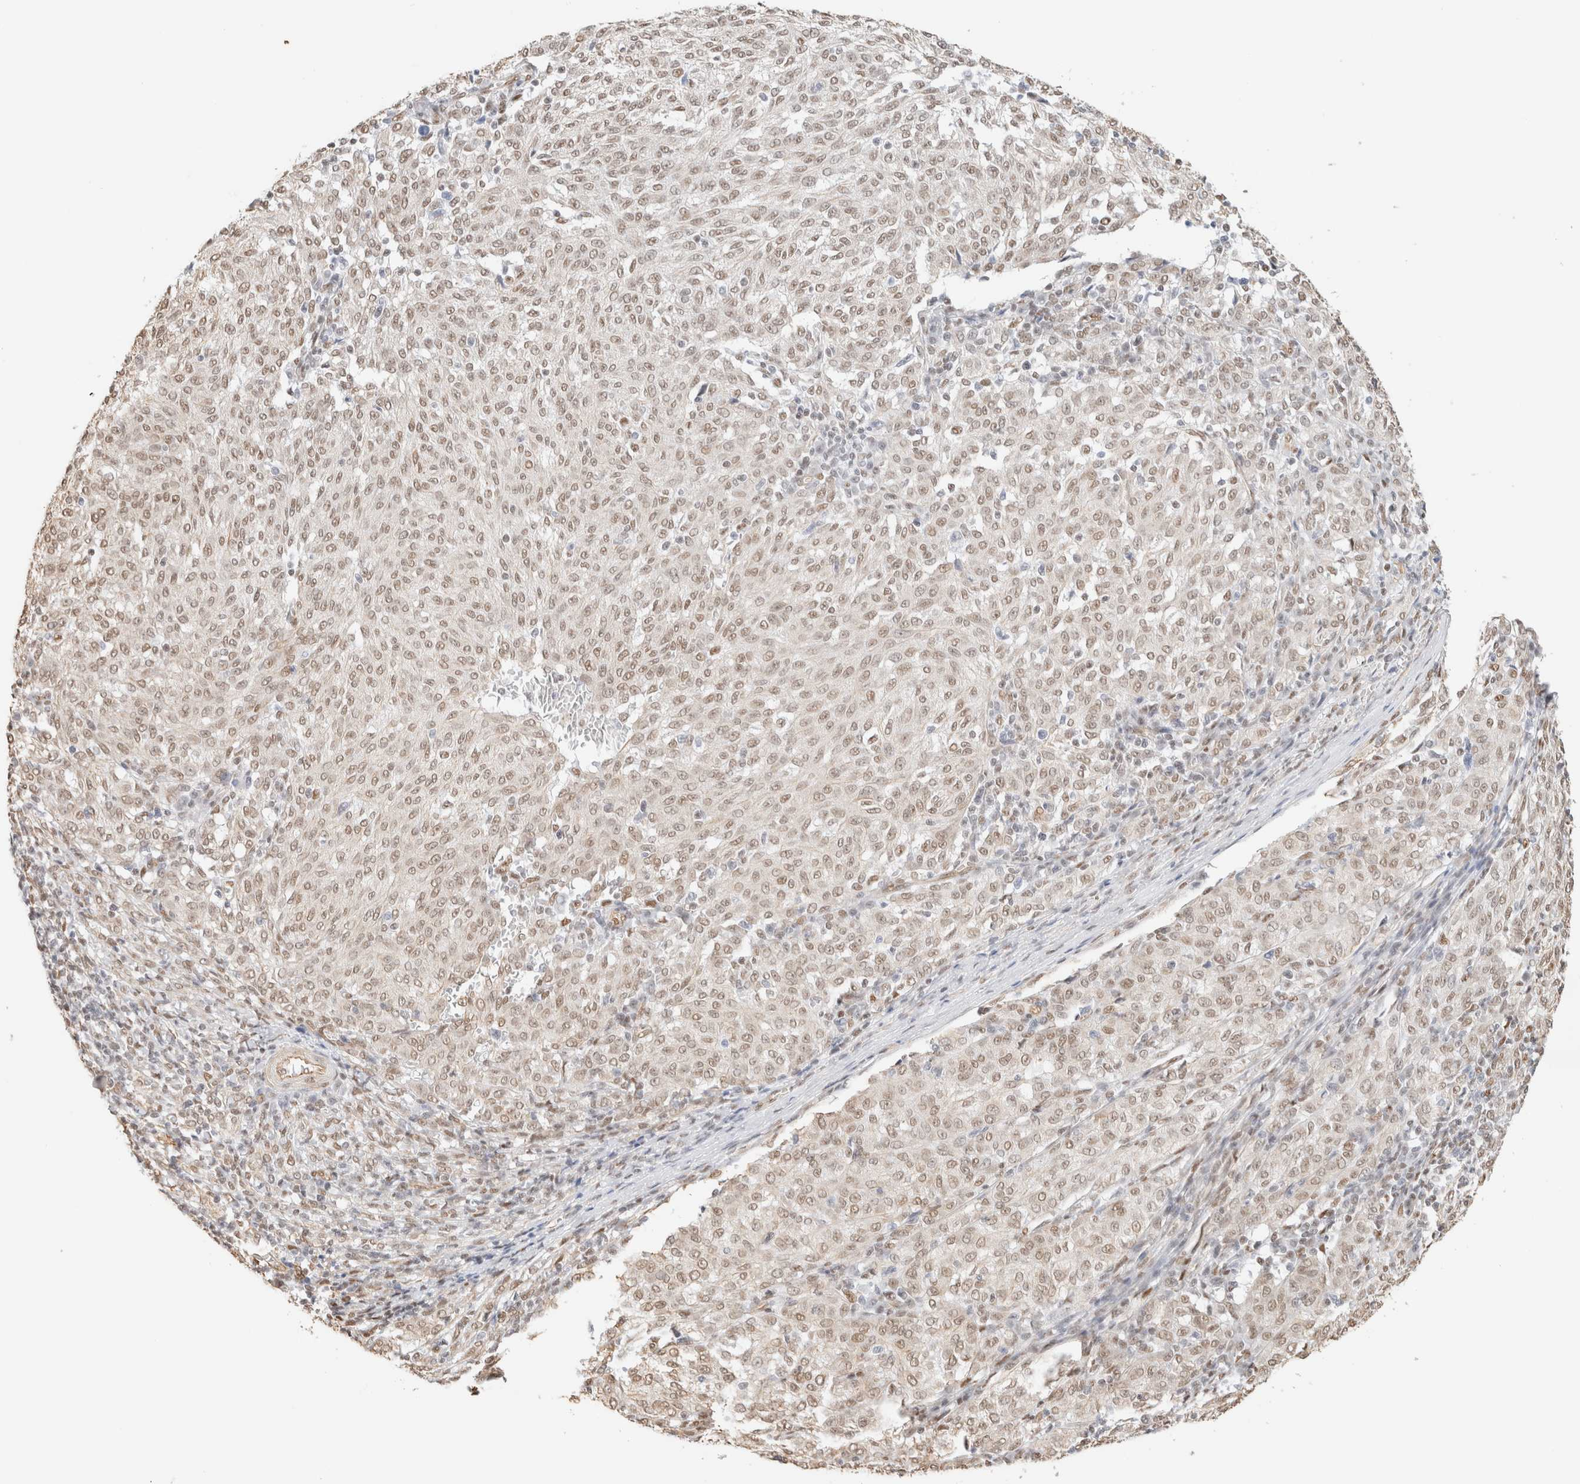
{"staining": {"intensity": "weak", "quantity": ">75%", "location": "nuclear"}, "tissue": "melanoma", "cell_type": "Tumor cells", "image_type": "cancer", "snomed": [{"axis": "morphology", "description": "Malignant melanoma, NOS"}, {"axis": "topography", "description": "Skin"}], "caption": "Melanoma tissue displays weak nuclear expression in approximately >75% of tumor cells, visualized by immunohistochemistry. (Stains: DAB in brown, nuclei in blue, Microscopy: brightfield microscopy at high magnification).", "gene": "ARID5A", "patient": {"sex": "female", "age": 72}}